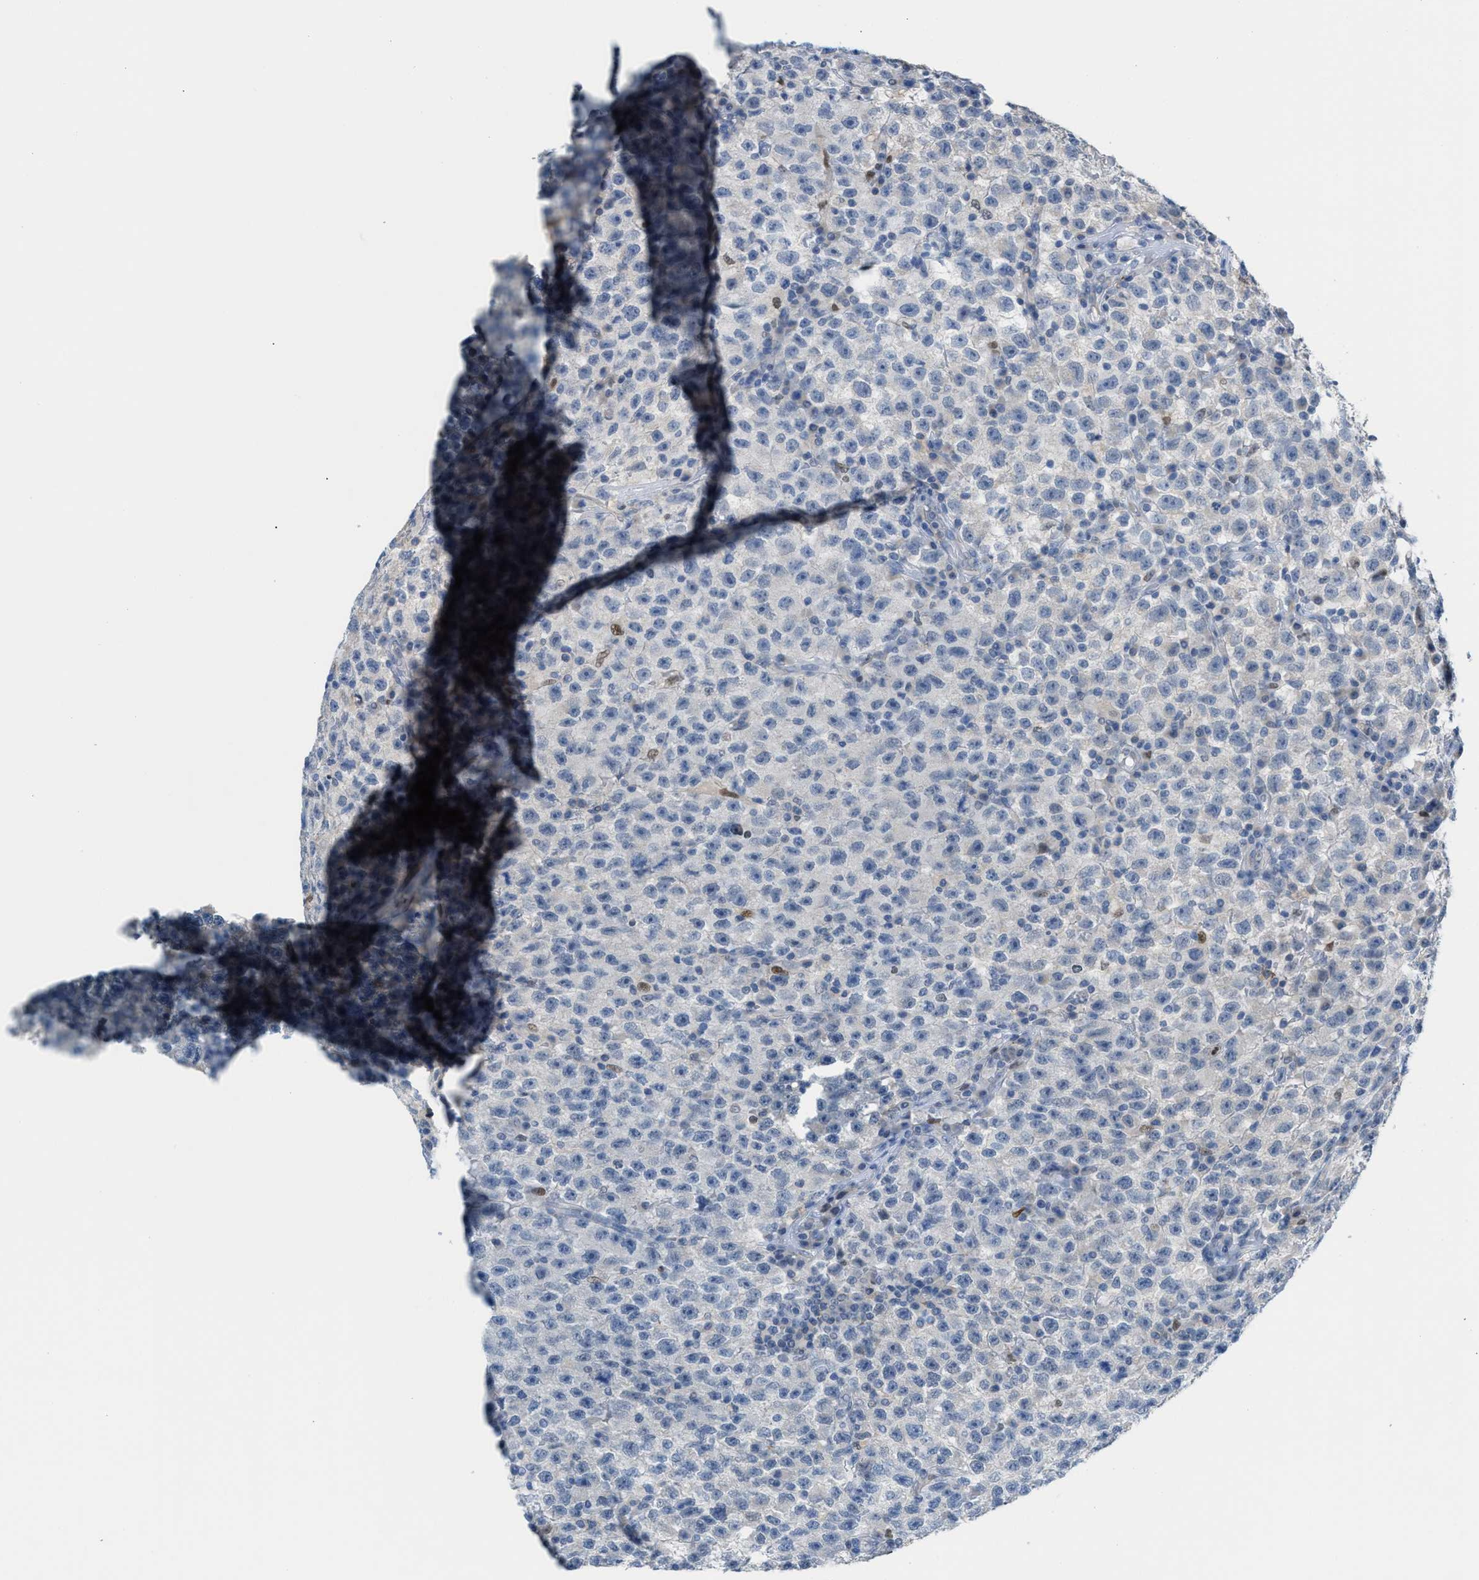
{"staining": {"intensity": "negative", "quantity": "none", "location": "none"}, "tissue": "testis cancer", "cell_type": "Tumor cells", "image_type": "cancer", "snomed": [{"axis": "morphology", "description": "Seminoma, NOS"}, {"axis": "topography", "description": "Testis"}], "caption": "This is a image of immunohistochemistry staining of testis seminoma, which shows no staining in tumor cells.", "gene": "PPM1D", "patient": {"sex": "male", "age": 22}}